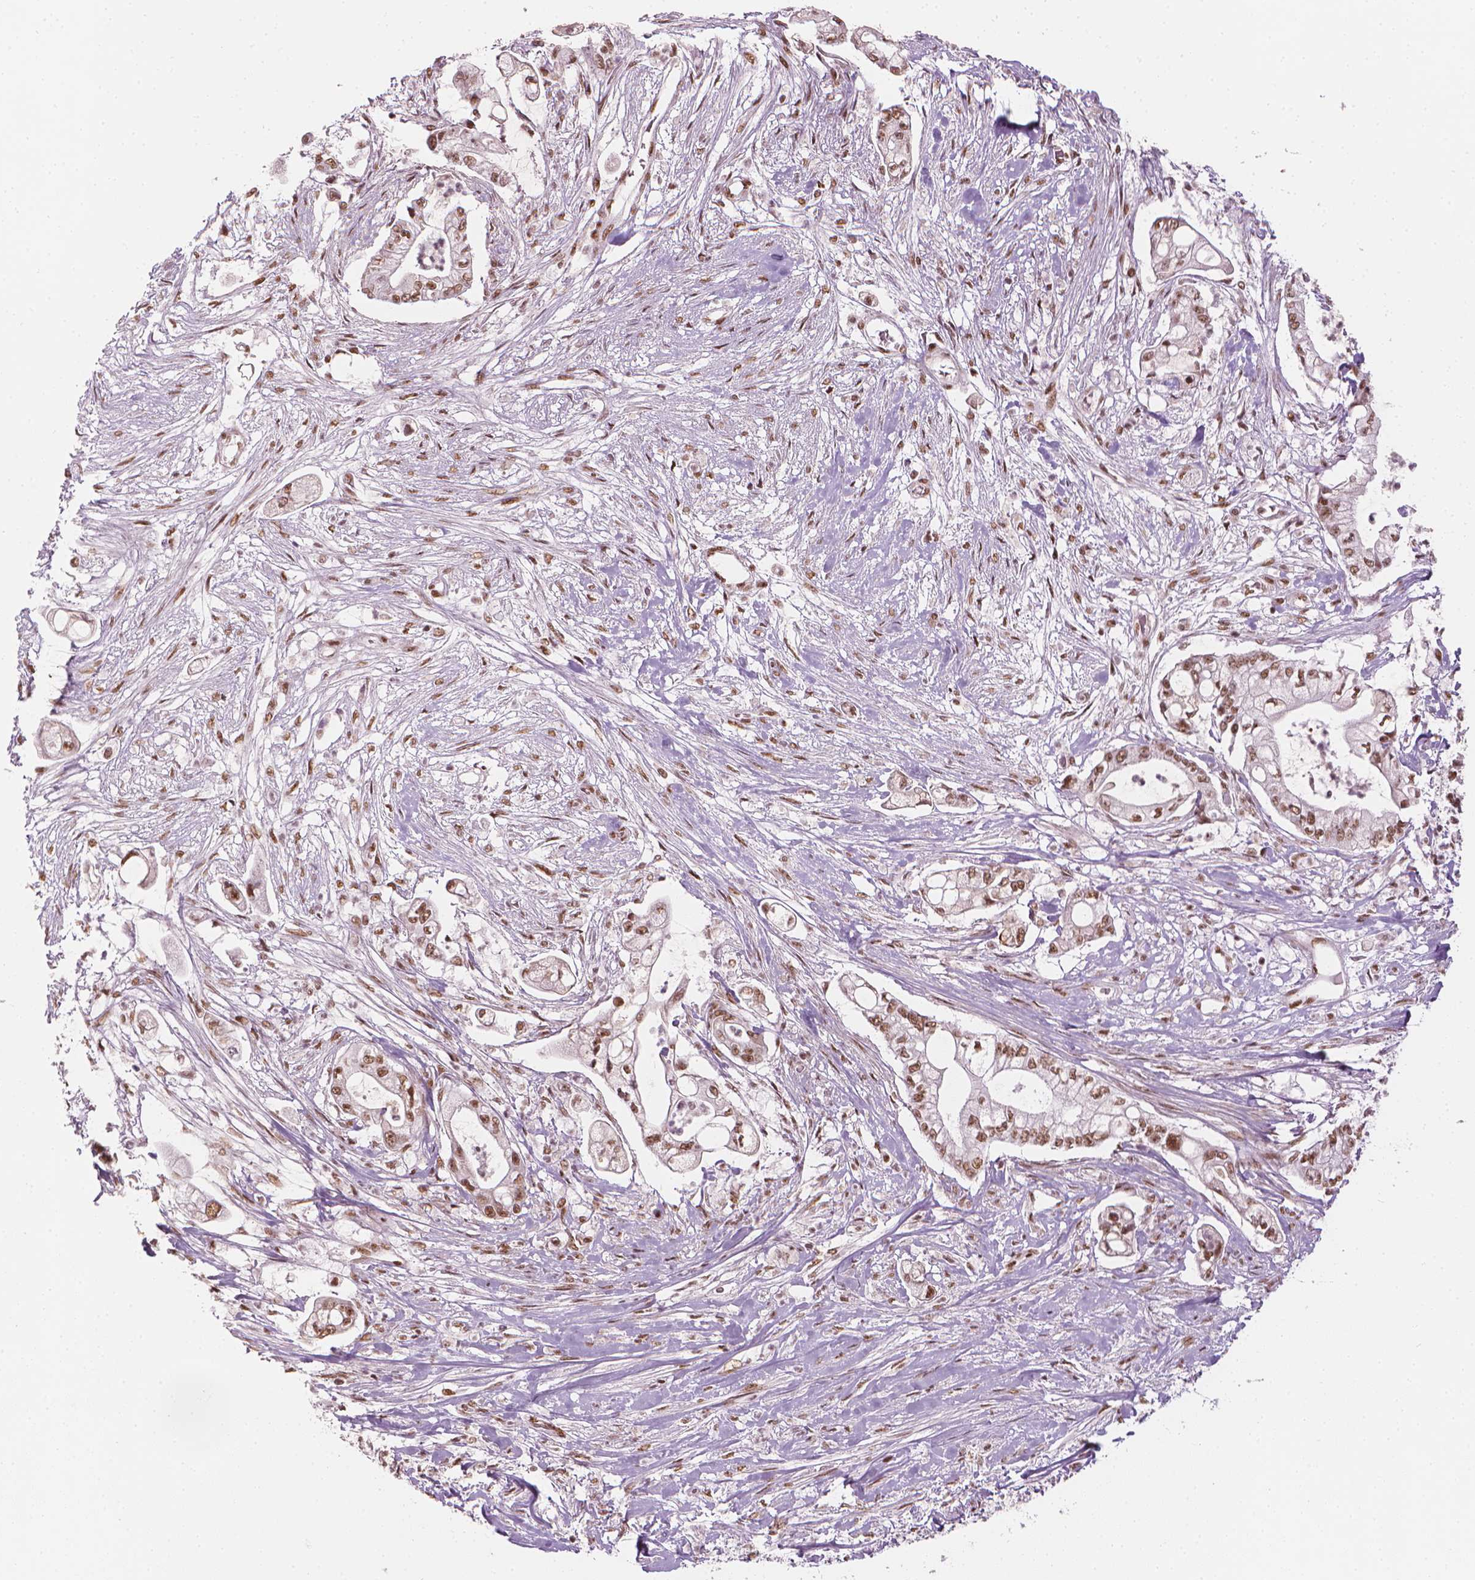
{"staining": {"intensity": "moderate", "quantity": ">75%", "location": "nuclear"}, "tissue": "pancreatic cancer", "cell_type": "Tumor cells", "image_type": "cancer", "snomed": [{"axis": "morphology", "description": "Adenocarcinoma, NOS"}, {"axis": "topography", "description": "Pancreas"}], "caption": "Brown immunohistochemical staining in pancreatic cancer displays moderate nuclear expression in about >75% of tumor cells.", "gene": "ELF2", "patient": {"sex": "female", "age": 69}}